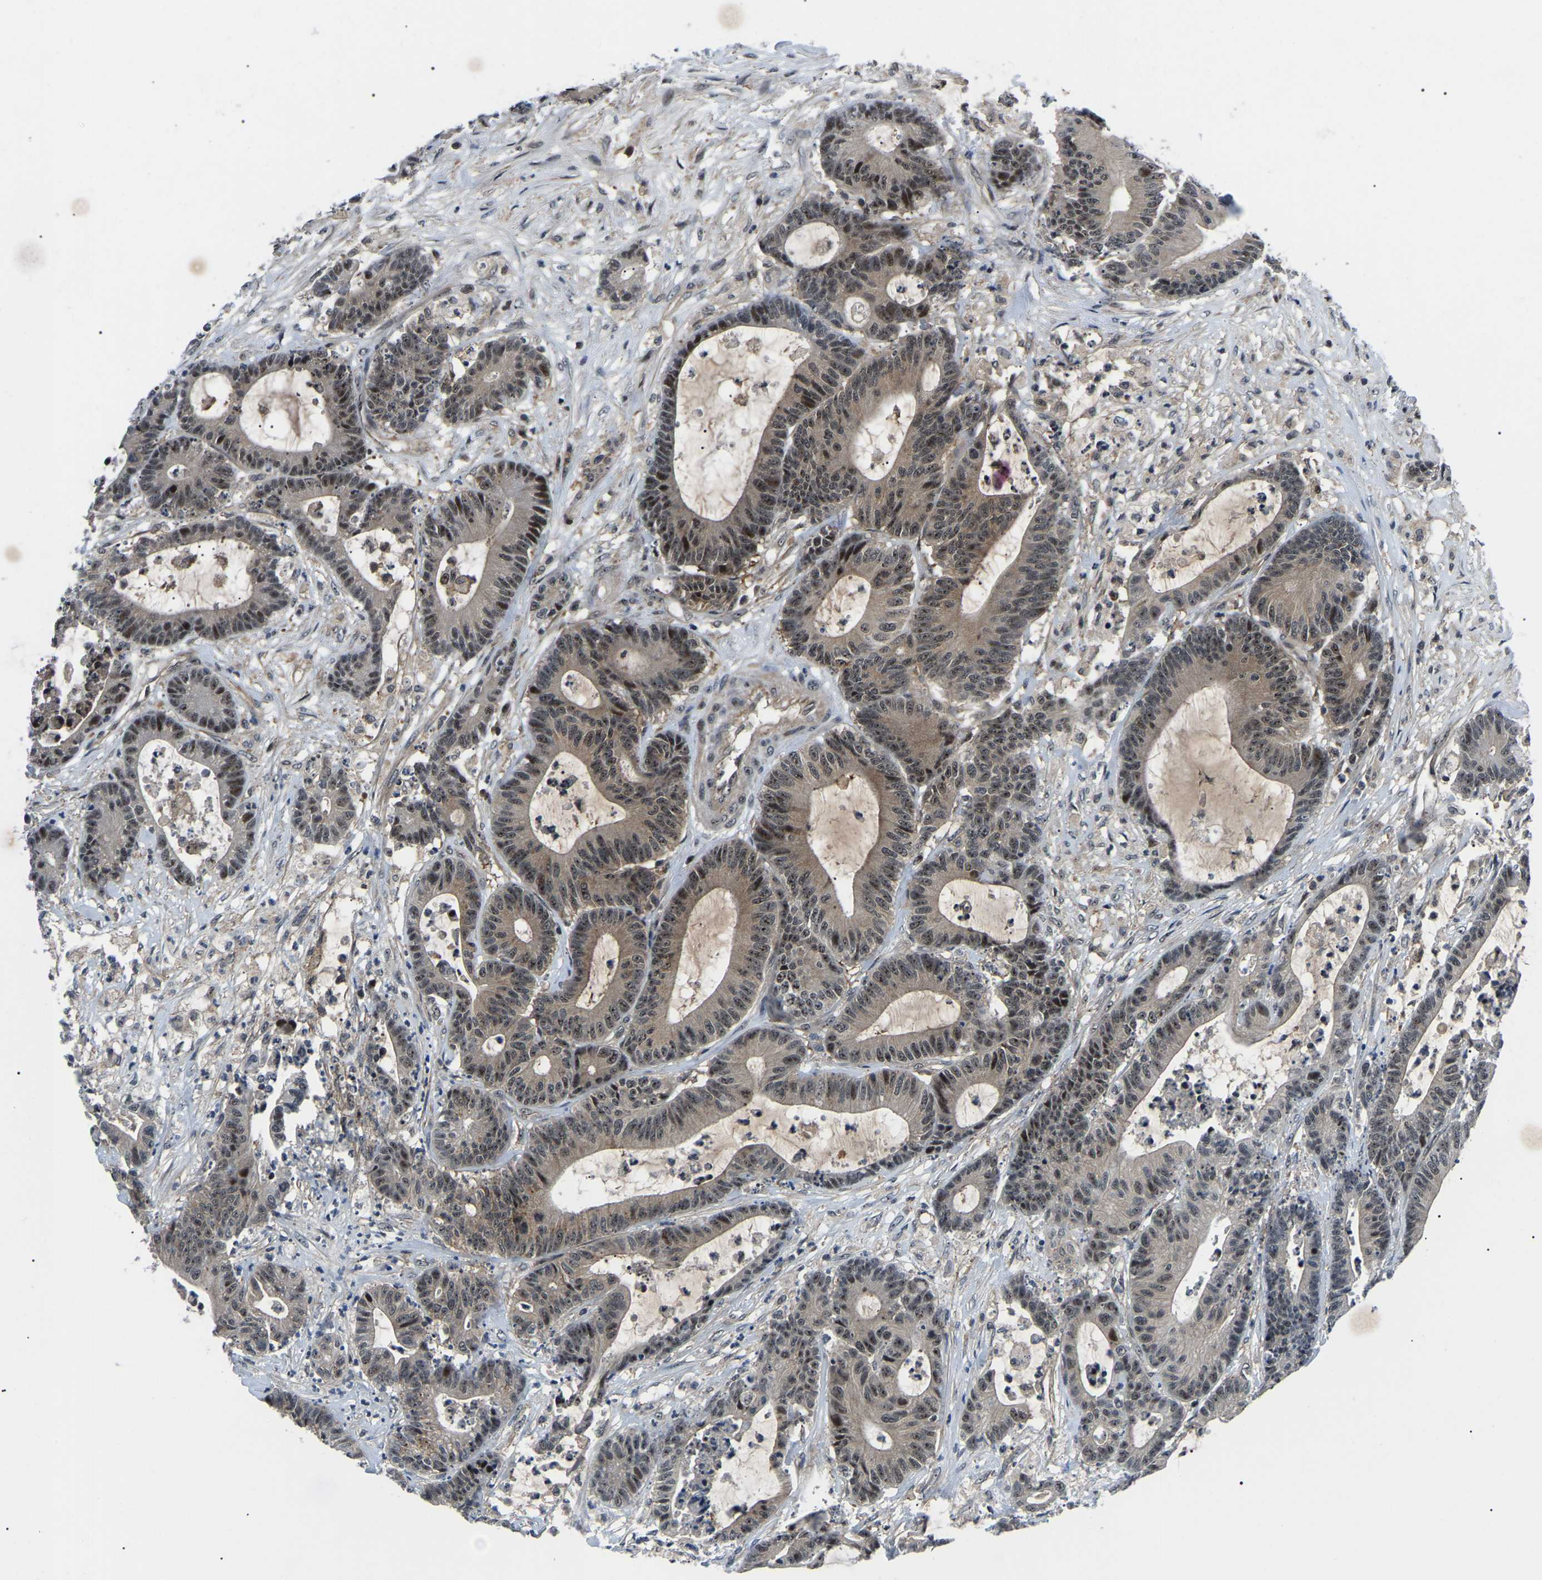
{"staining": {"intensity": "moderate", "quantity": "25%-75%", "location": "cytoplasmic/membranous,nuclear"}, "tissue": "colorectal cancer", "cell_type": "Tumor cells", "image_type": "cancer", "snomed": [{"axis": "morphology", "description": "Adenocarcinoma, NOS"}, {"axis": "topography", "description": "Colon"}], "caption": "This is a micrograph of IHC staining of adenocarcinoma (colorectal), which shows moderate positivity in the cytoplasmic/membranous and nuclear of tumor cells.", "gene": "RRP1B", "patient": {"sex": "female", "age": 84}}